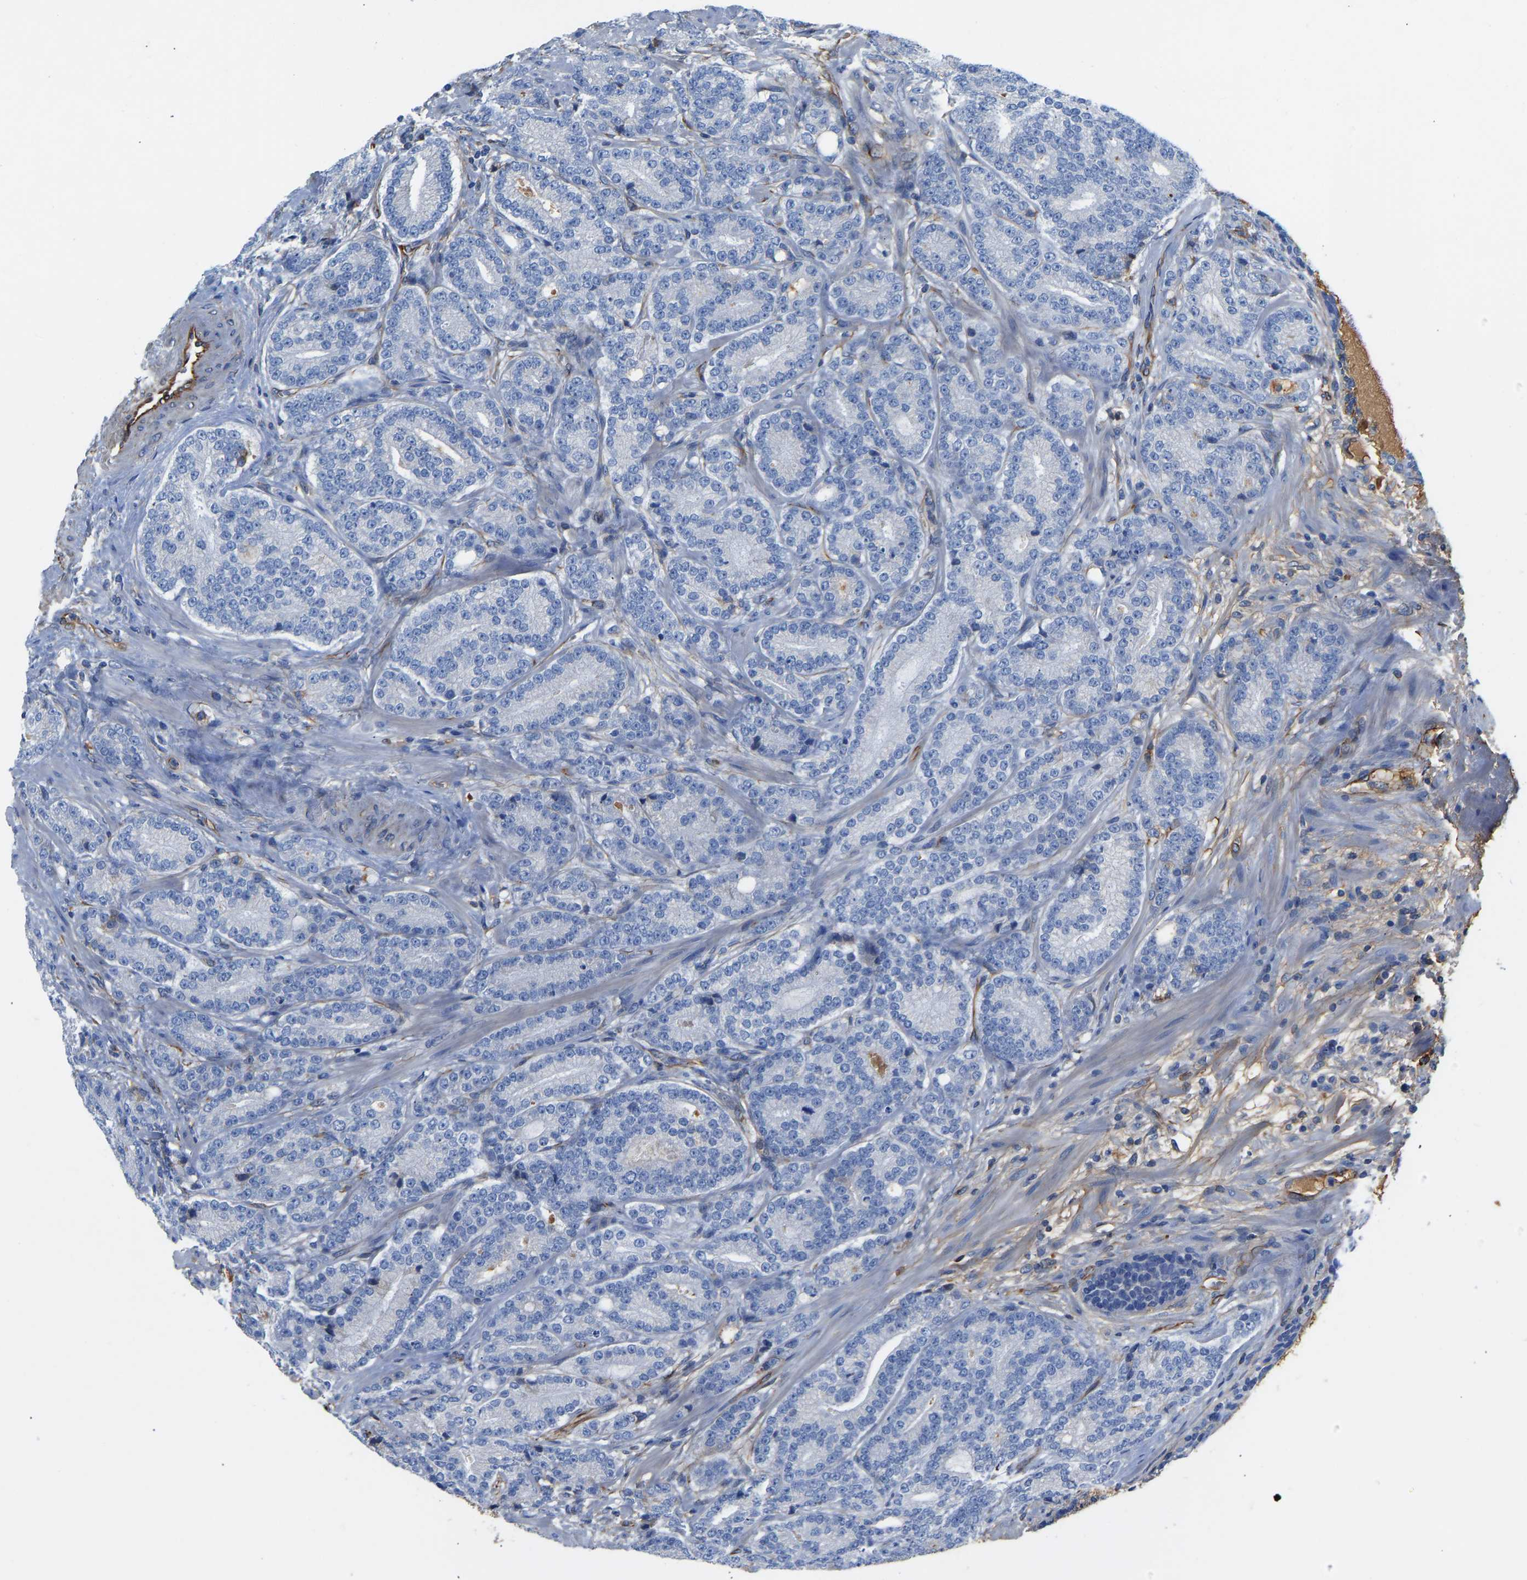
{"staining": {"intensity": "negative", "quantity": "none", "location": "none"}, "tissue": "prostate cancer", "cell_type": "Tumor cells", "image_type": "cancer", "snomed": [{"axis": "morphology", "description": "Adenocarcinoma, High grade"}, {"axis": "topography", "description": "Prostate"}], "caption": "This is an IHC micrograph of human prostate cancer. There is no expression in tumor cells.", "gene": "HSPG2", "patient": {"sex": "male", "age": 61}}